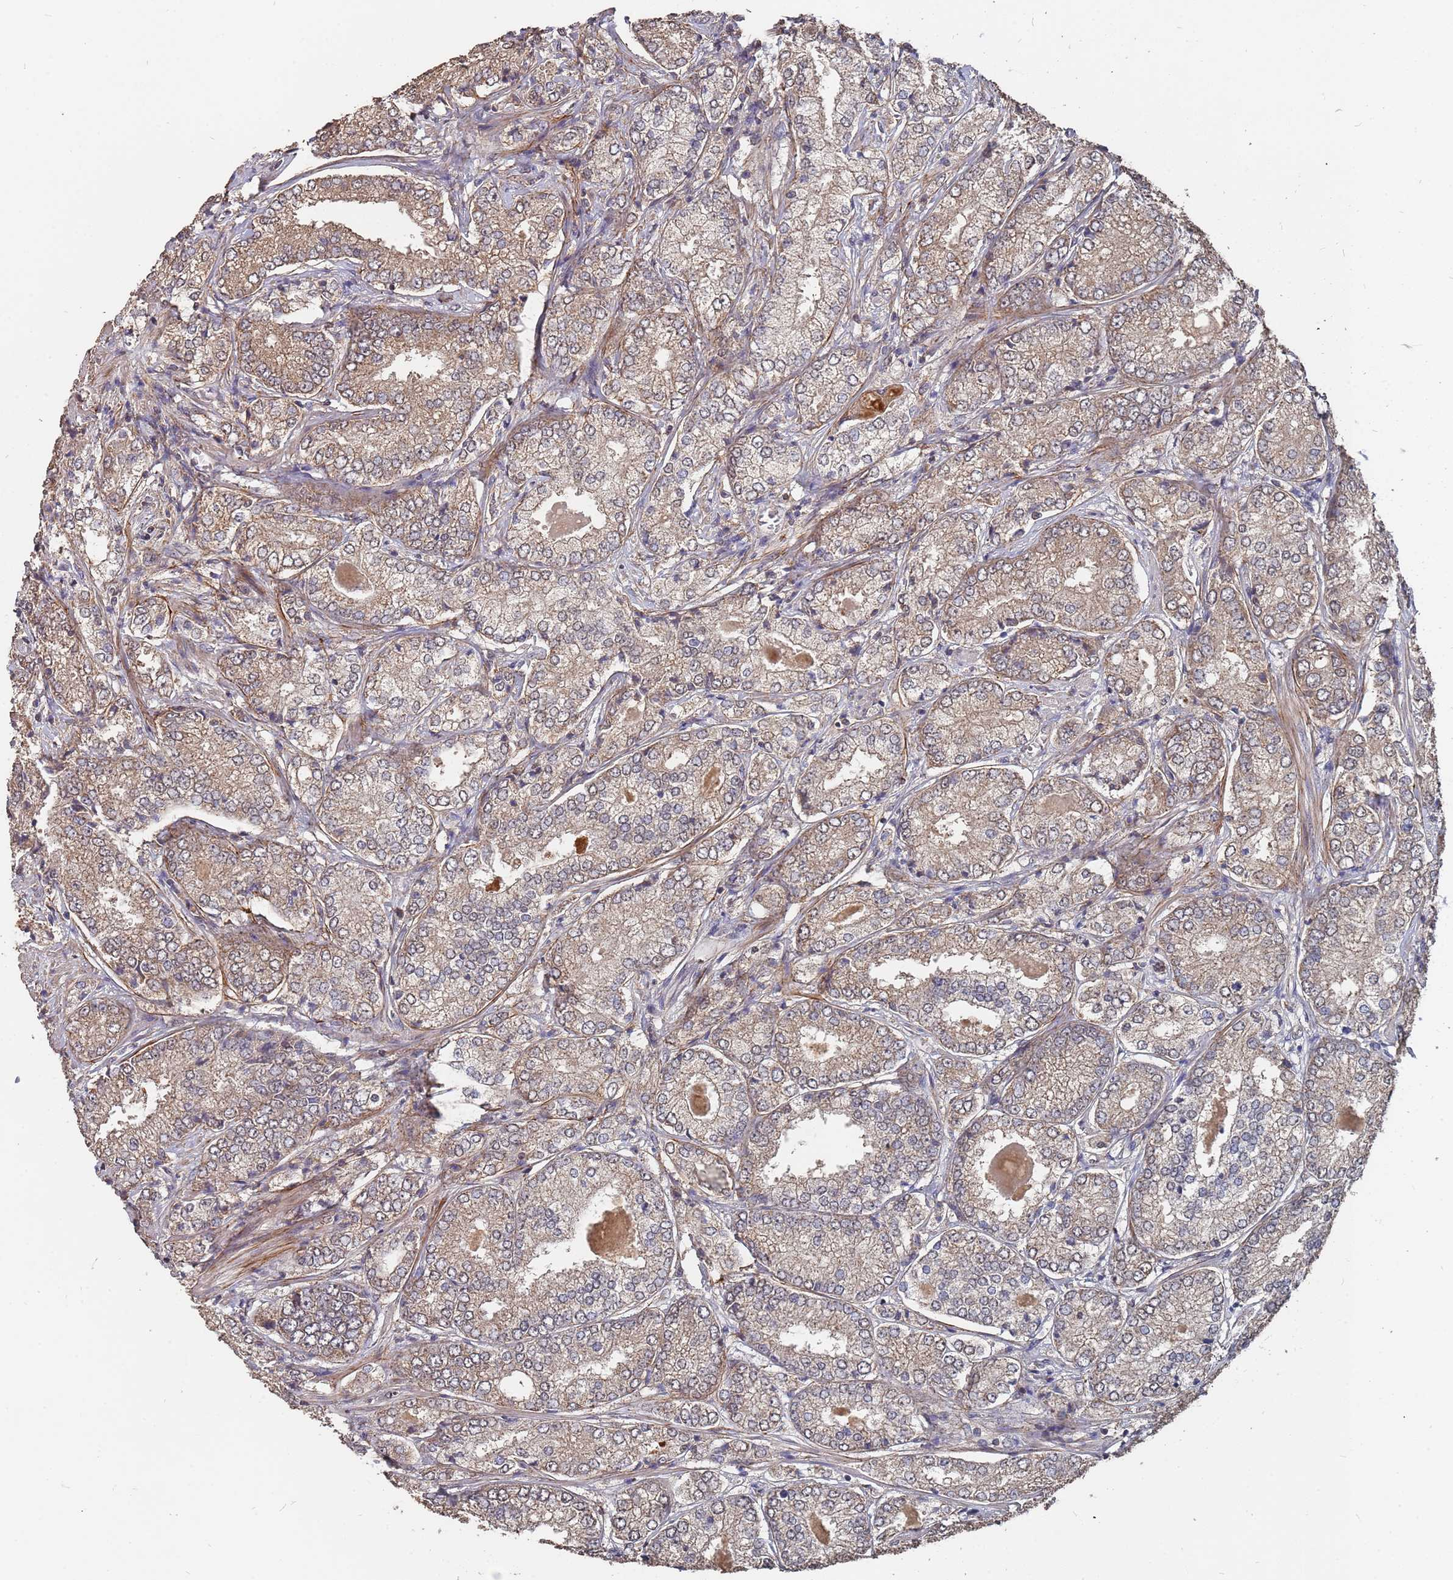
{"staining": {"intensity": "moderate", "quantity": ">75%", "location": "cytoplasmic/membranous"}, "tissue": "prostate cancer", "cell_type": "Tumor cells", "image_type": "cancer", "snomed": [{"axis": "morphology", "description": "Adenocarcinoma, High grade"}, {"axis": "topography", "description": "Prostate"}], "caption": "Immunohistochemical staining of prostate cancer displays moderate cytoplasmic/membranous protein expression in approximately >75% of tumor cells. The staining was performed using DAB (3,3'-diaminobenzidine) to visualize the protein expression in brown, while the nuclei were stained in blue with hematoxylin (Magnification: 20x).", "gene": "PRORP", "patient": {"sex": "male", "age": 63}}